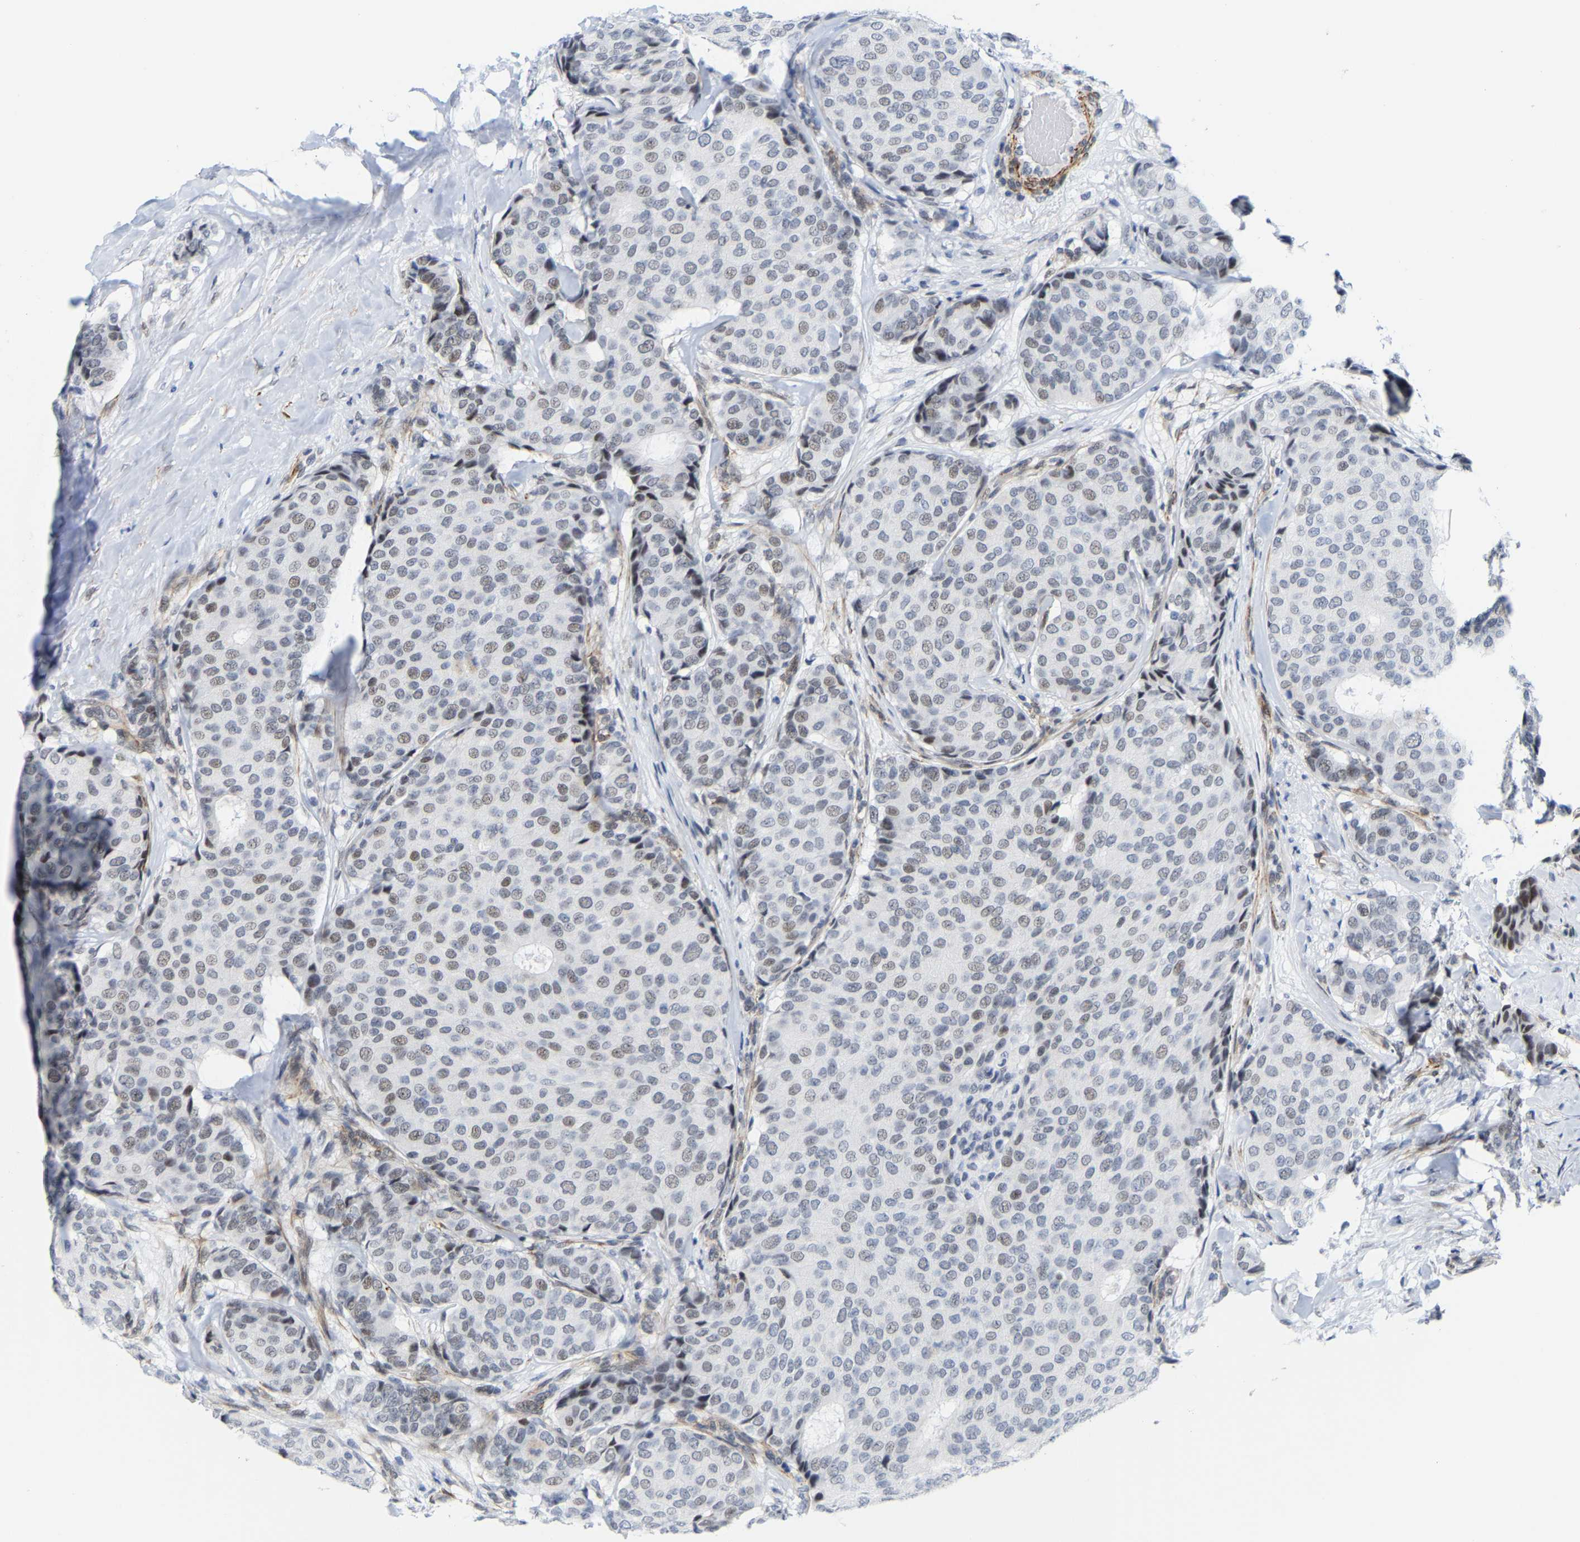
{"staining": {"intensity": "weak", "quantity": "25%-75%", "location": "nuclear"}, "tissue": "breast cancer", "cell_type": "Tumor cells", "image_type": "cancer", "snomed": [{"axis": "morphology", "description": "Duct carcinoma"}, {"axis": "topography", "description": "Breast"}], "caption": "This micrograph exhibits immunohistochemistry staining of human breast cancer (infiltrating ductal carcinoma), with low weak nuclear staining in approximately 25%-75% of tumor cells.", "gene": "FAM180A", "patient": {"sex": "female", "age": 75}}